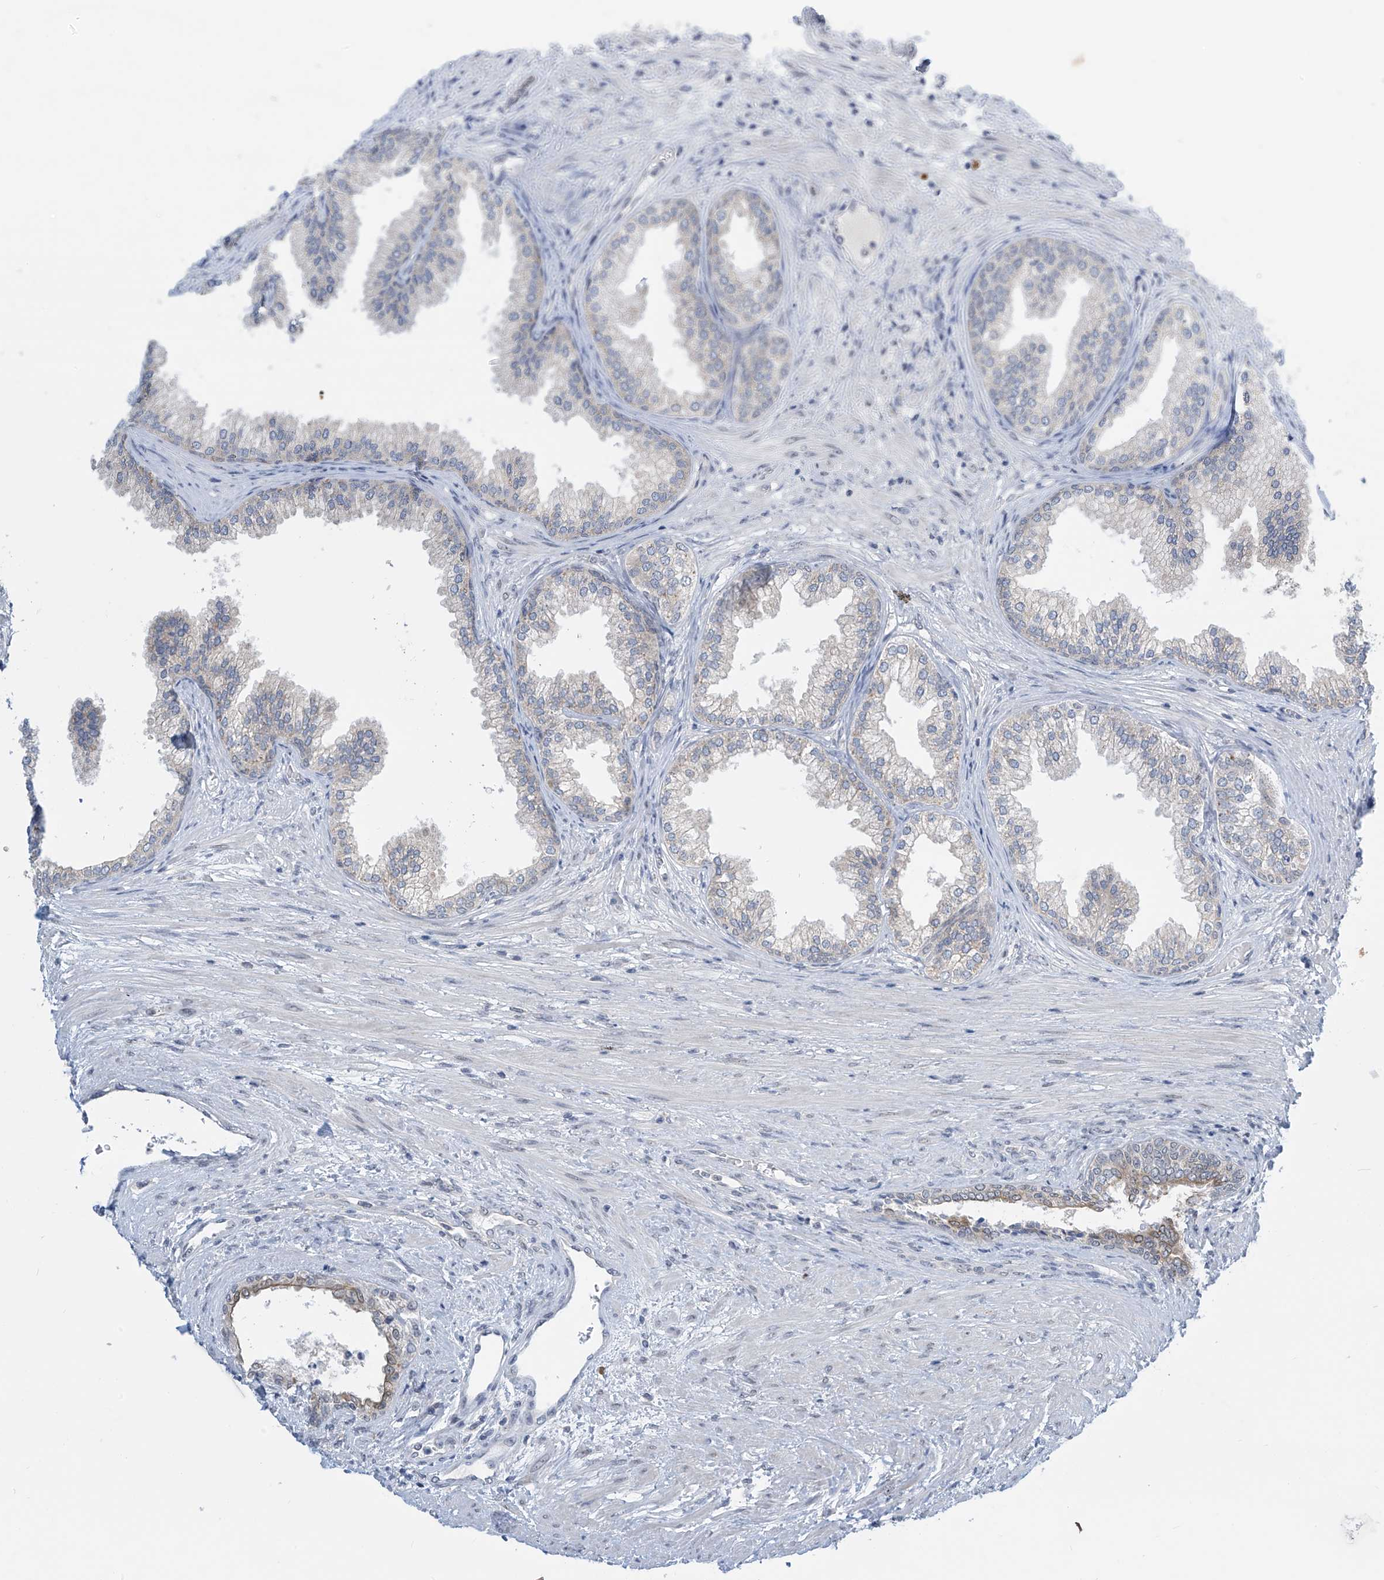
{"staining": {"intensity": "weak", "quantity": "25%-75%", "location": "cytoplasmic/membranous"}, "tissue": "prostate", "cell_type": "Glandular cells", "image_type": "normal", "snomed": [{"axis": "morphology", "description": "Normal tissue, NOS"}, {"axis": "topography", "description": "Prostate"}], "caption": "Weak cytoplasmic/membranous expression for a protein is present in approximately 25%-75% of glandular cells of unremarkable prostate using immunohistochemistry (IHC).", "gene": "APLF", "patient": {"sex": "male", "age": 76}}